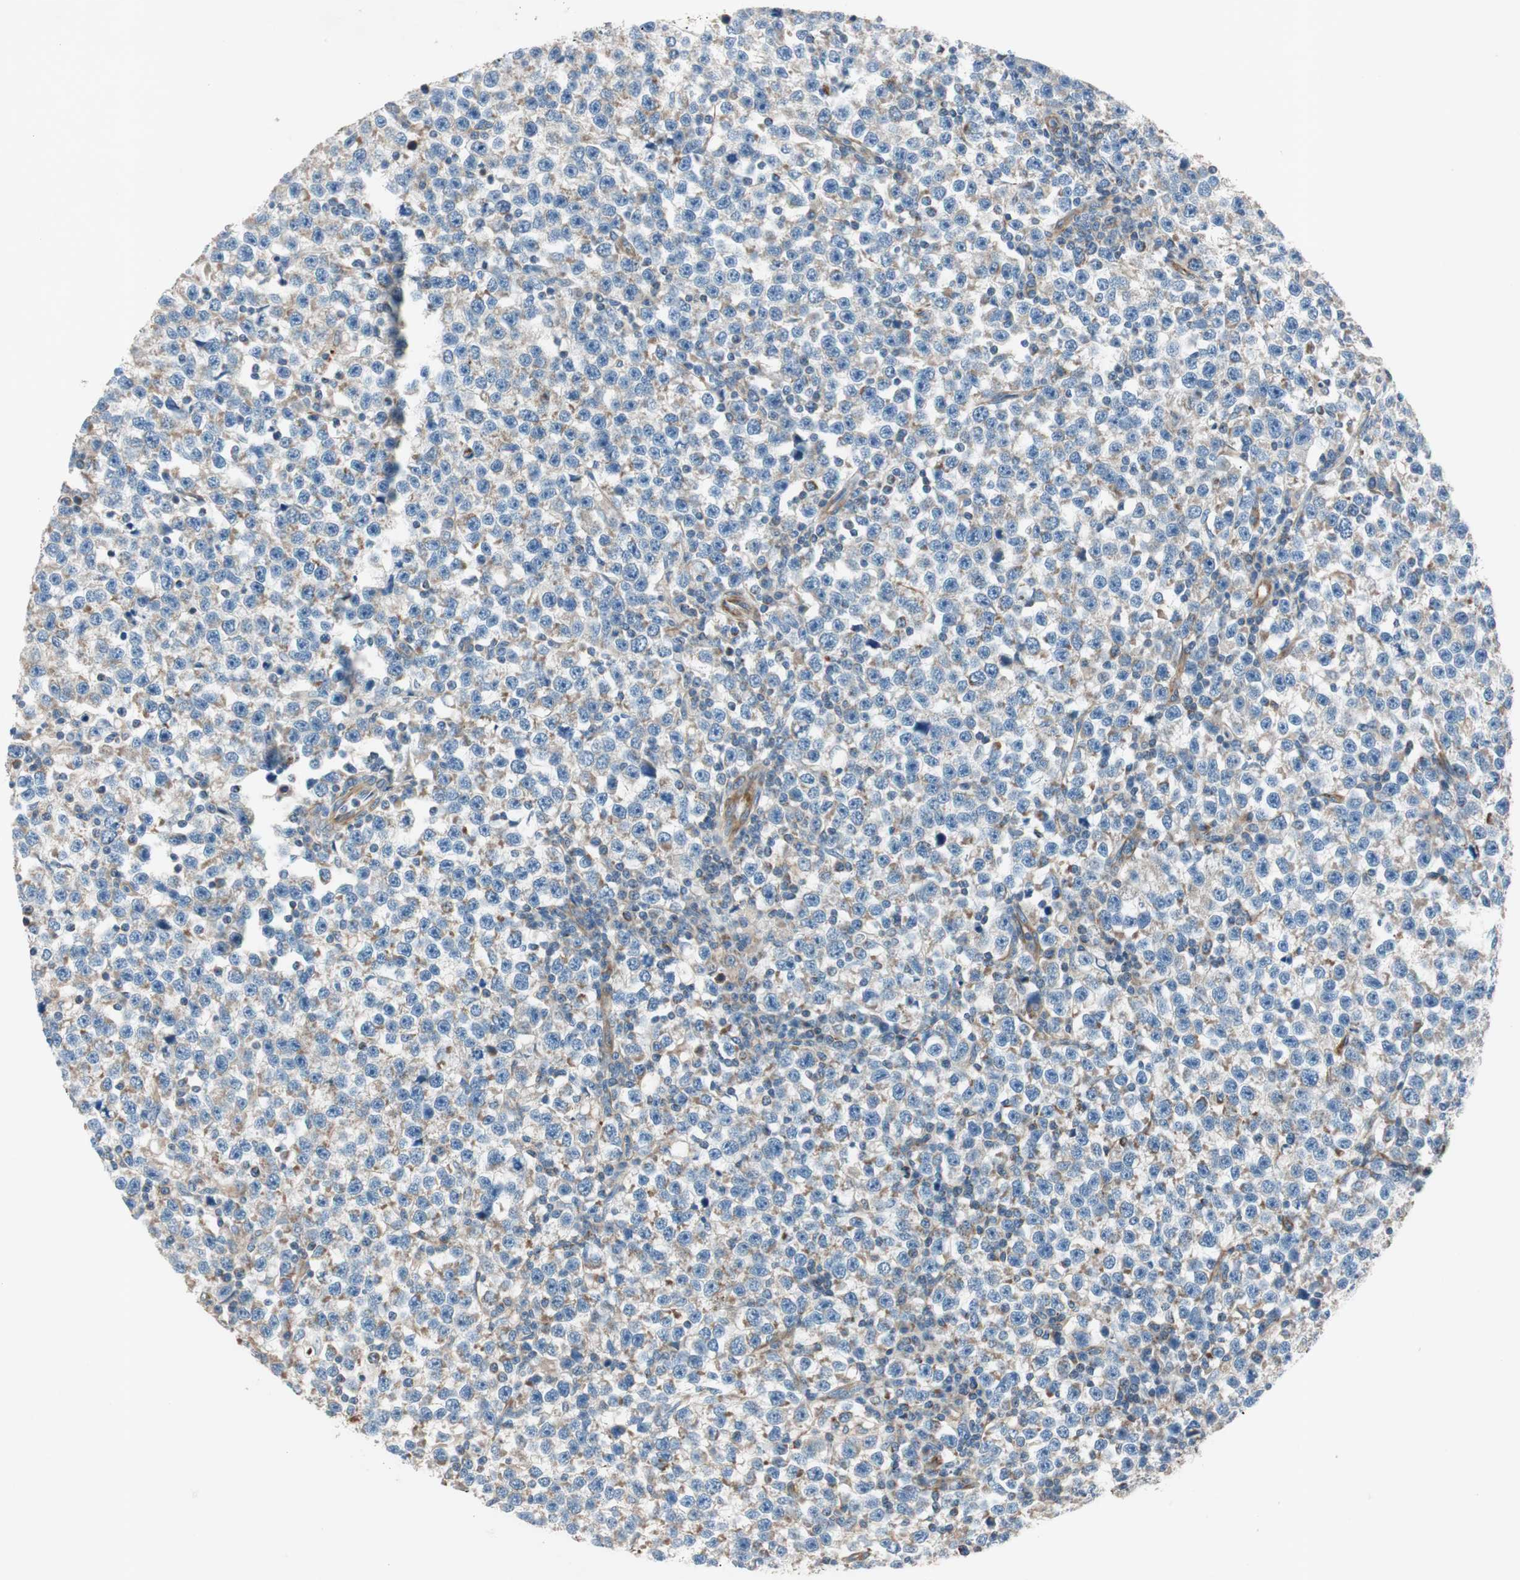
{"staining": {"intensity": "weak", "quantity": "25%-75%", "location": "cytoplasmic/membranous"}, "tissue": "testis cancer", "cell_type": "Tumor cells", "image_type": "cancer", "snomed": [{"axis": "morphology", "description": "Seminoma, NOS"}, {"axis": "topography", "description": "Testis"}], "caption": "Protein positivity by immunohistochemistry (IHC) exhibits weak cytoplasmic/membranous staining in approximately 25%-75% of tumor cells in testis seminoma.", "gene": "SRCIN1", "patient": {"sex": "male", "age": 43}}